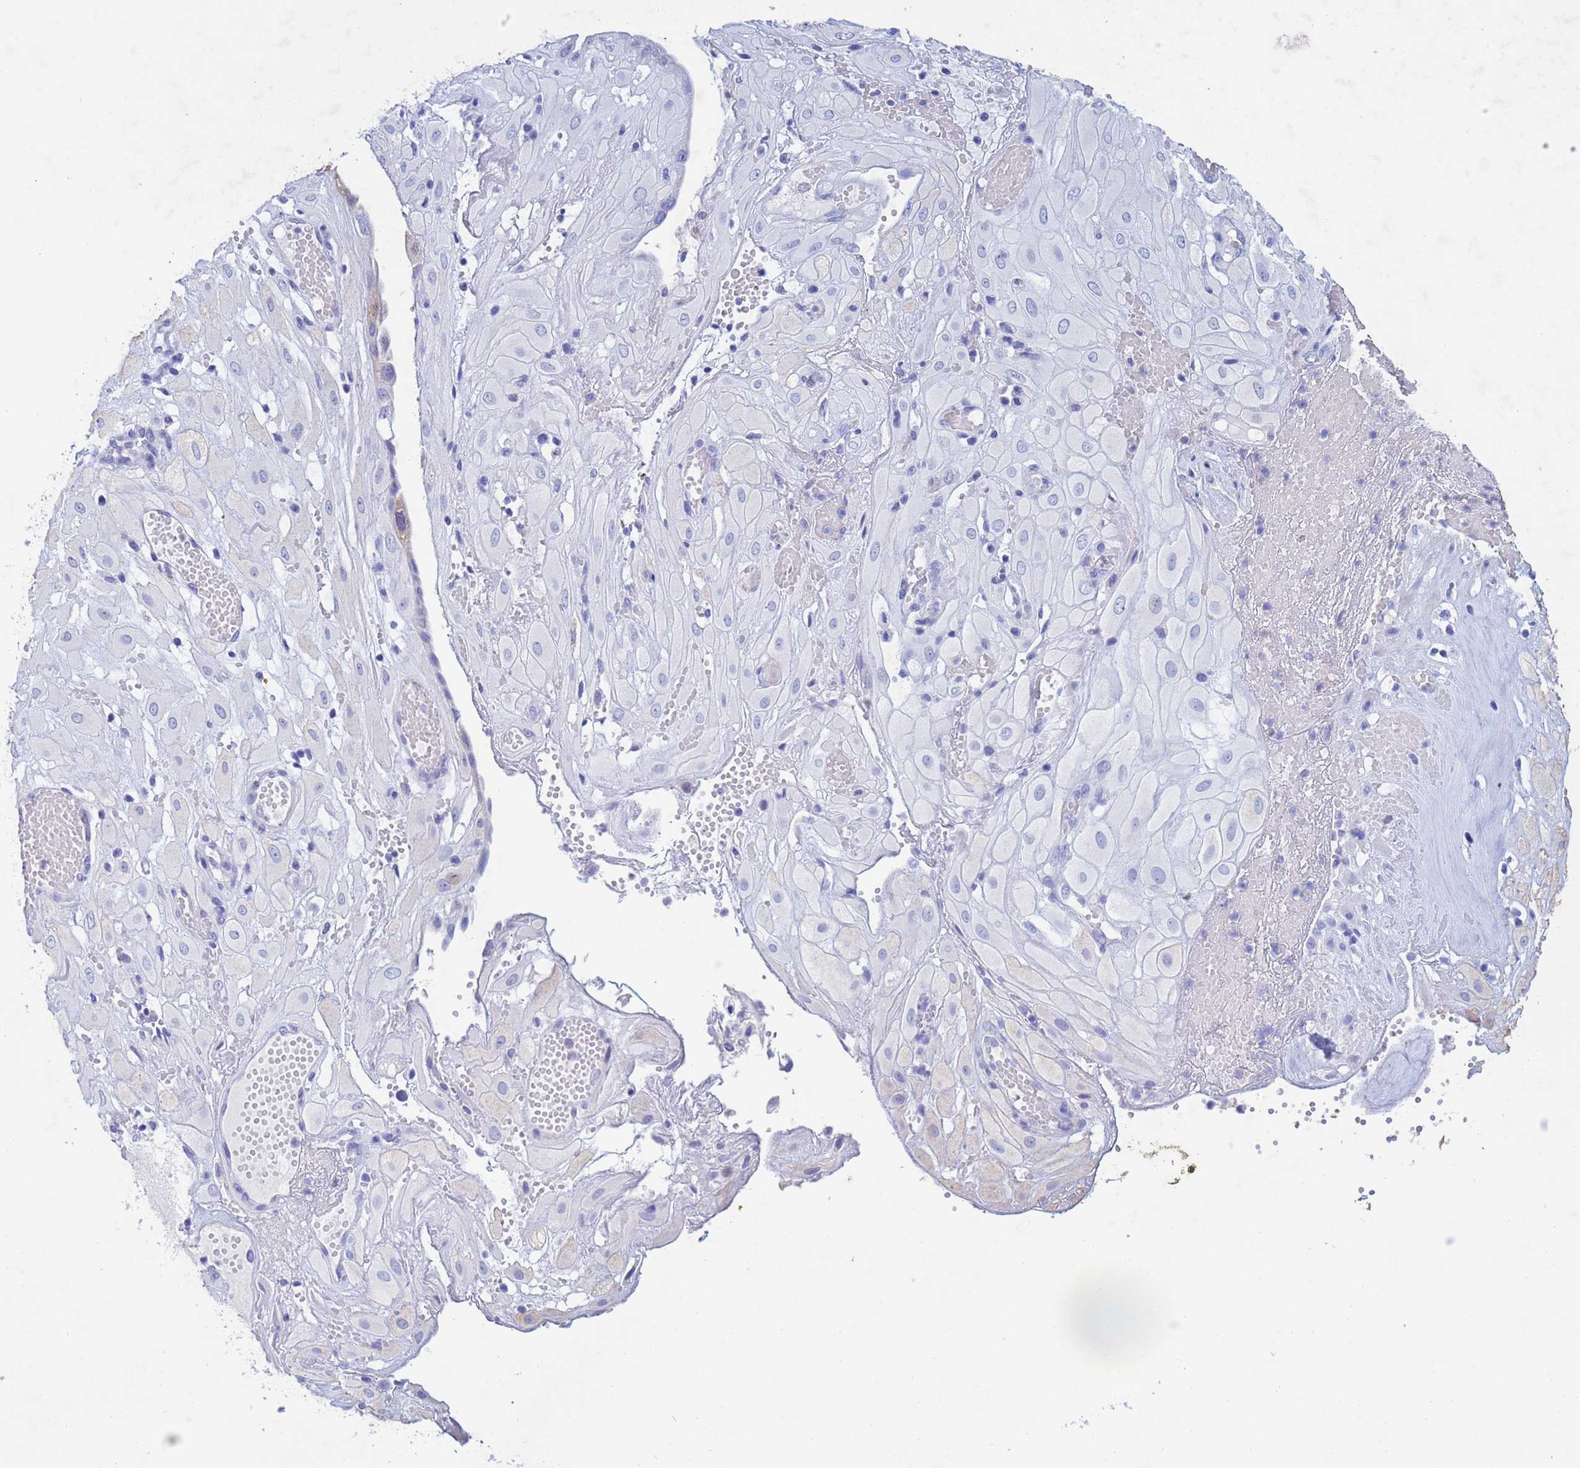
{"staining": {"intensity": "negative", "quantity": "none", "location": "none"}, "tissue": "cervical cancer", "cell_type": "Tumor cells", "image_type": "cancer", "snomed": [{"axis": "morphology", "description": "Squamous cell carcinoma, NOS"}, {"axis": "topography", "description": "Cervix"}], "caption": "An IHC image of cervical cancer (squamous cell carcinoma) is shown. There is no staining in tumor cells of cervical cancer (squamous cell carcinoma). (IHC, brightfield microscopy, high magnification).", "gene": "CSTB", "patient": {"sex": "female", "age": 36}}